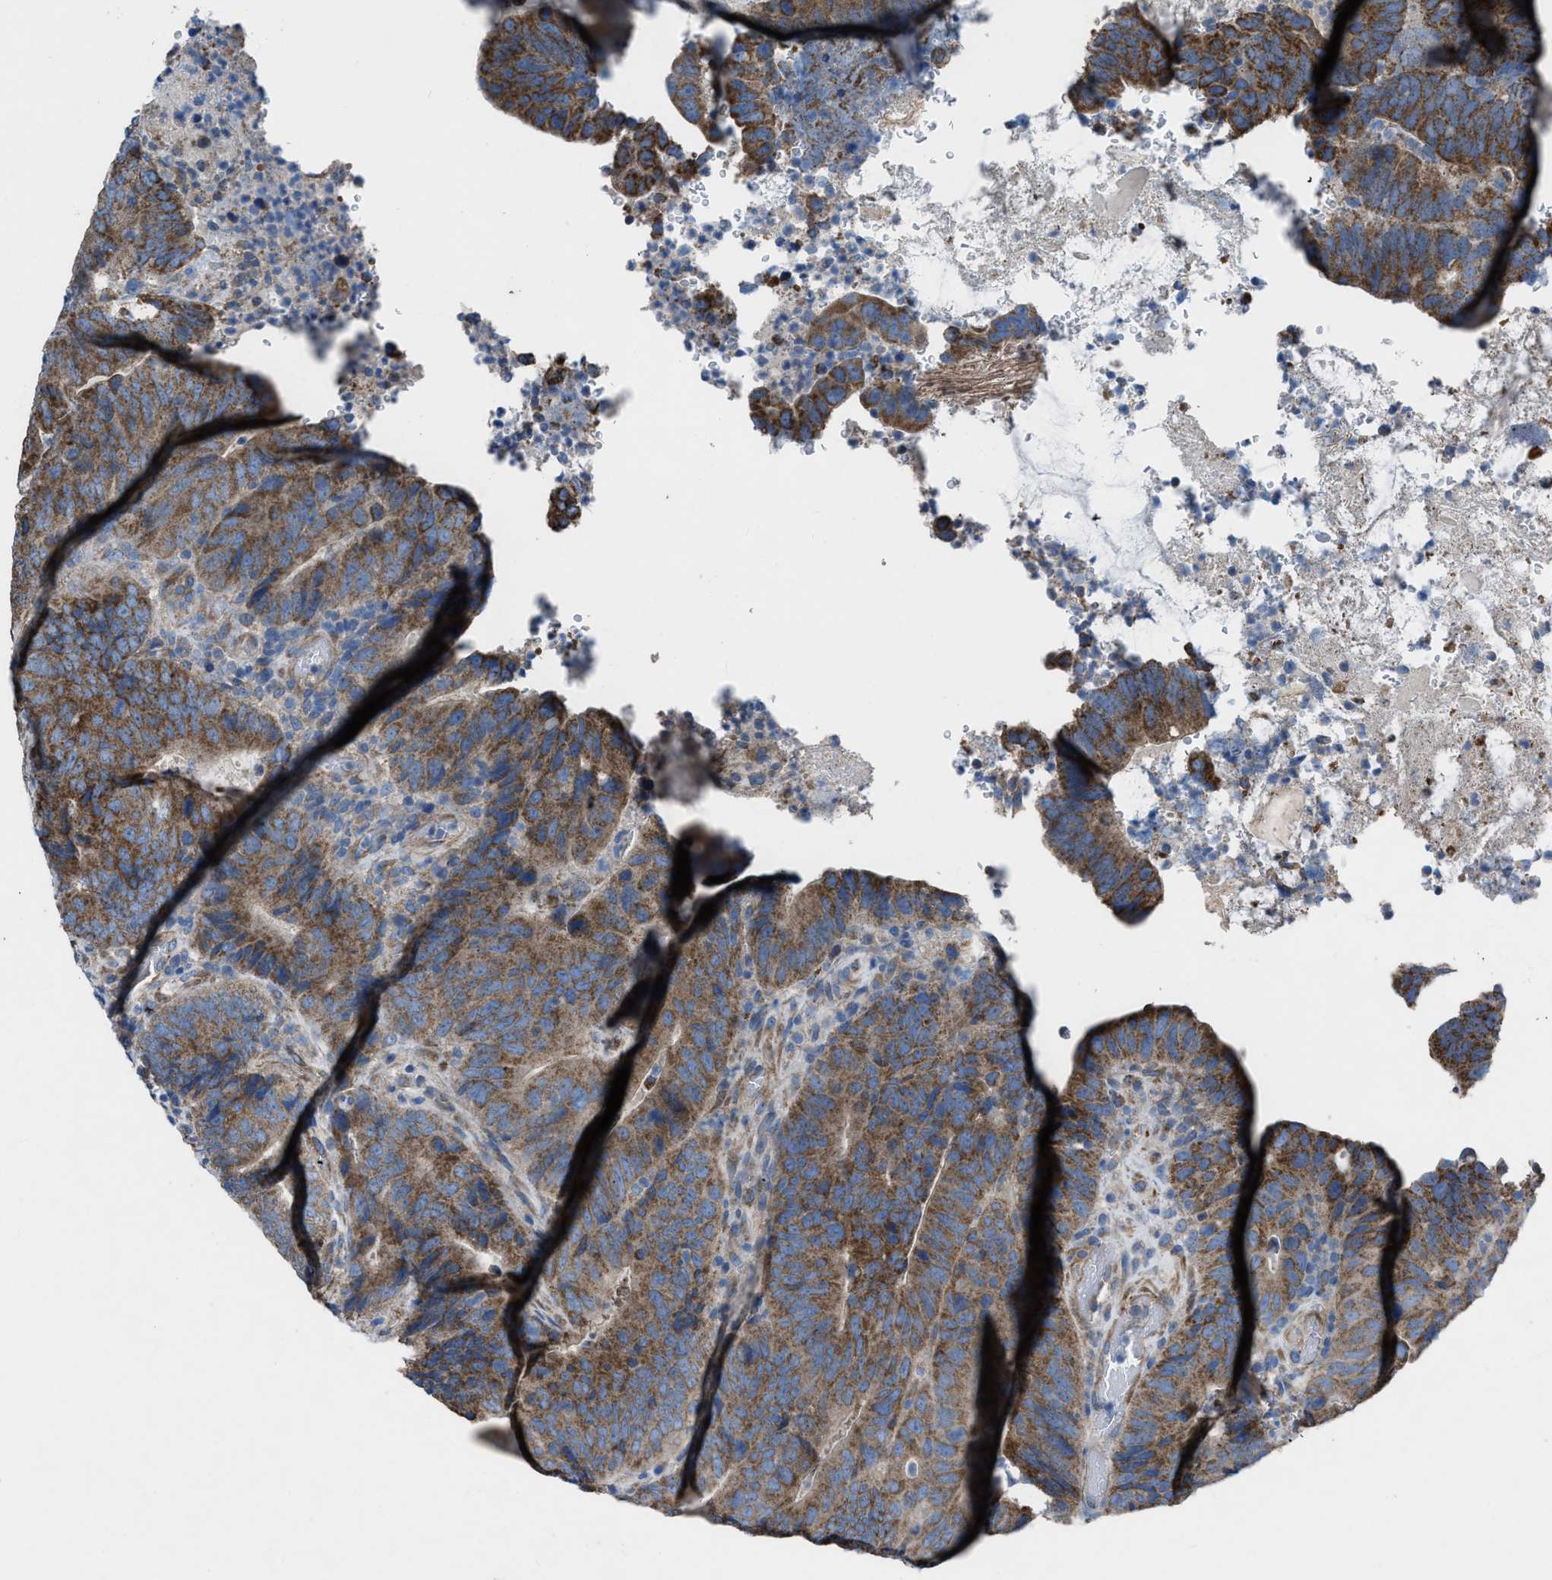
{"staining": {"intensity": "moderate", "quantity": ">75%", "location": "cytoplasmic/membranous"}, "tissue": "colorectal cancer", "cell_type": "Tumor cells", "image_type": "cancer", "snomed": [{"axis": "morphology", "description": "Adenocarcinoma, NOS"}, {"axis": "topography", "description": "Colon"}], "caption": "Colorectal cancer stained with DAB (3,3'-diaminobenzidine) IHC reveals medium levels of moderate cytoplasmic/membranous positivity in approximately >75% of tumor cells.", "gene": "DOLPP1", "patient": {"sex": "male", "age": 56}}